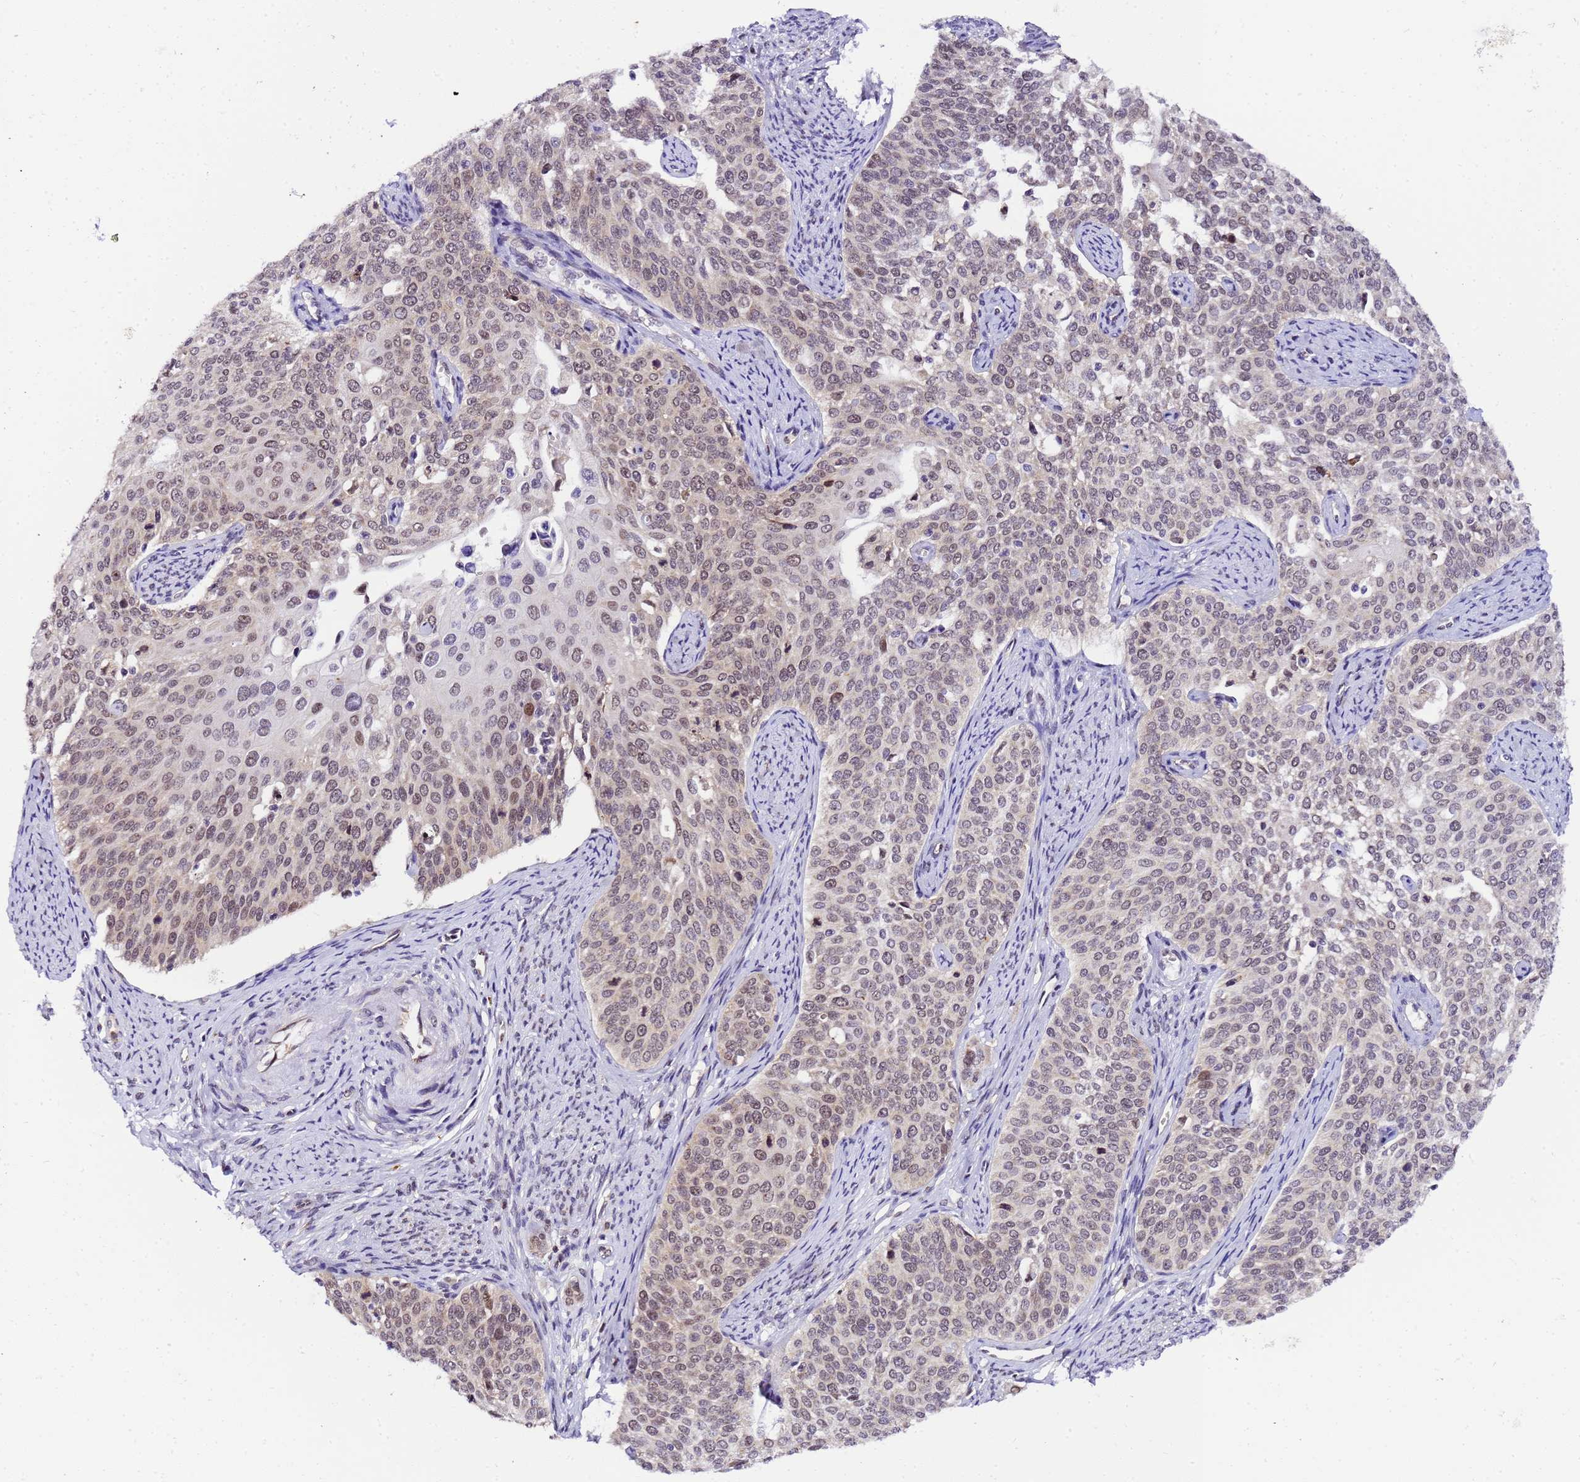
{"staining": {"intensity": "weak", "quantity": "25%-75%", "location": "nuclear"}, "tissue": "cervical cancer", "cell_type": "Tumor cells", "image_type": "cancer", "snomed": [{"axis": "morphology", "description": "Squamous cell carcinoma, NOS"}, {"axis": "topography", "description": "Cervix"}], "caption": "An immunohistochemistry image of tumor tissue is shown. Protein staining in brown highlights weak nuclear positivity in cervical squamous cell carcinoma within tumor cells.", "gene": "SLX4IP", "patient": {"sex": "female", "age": 44}}